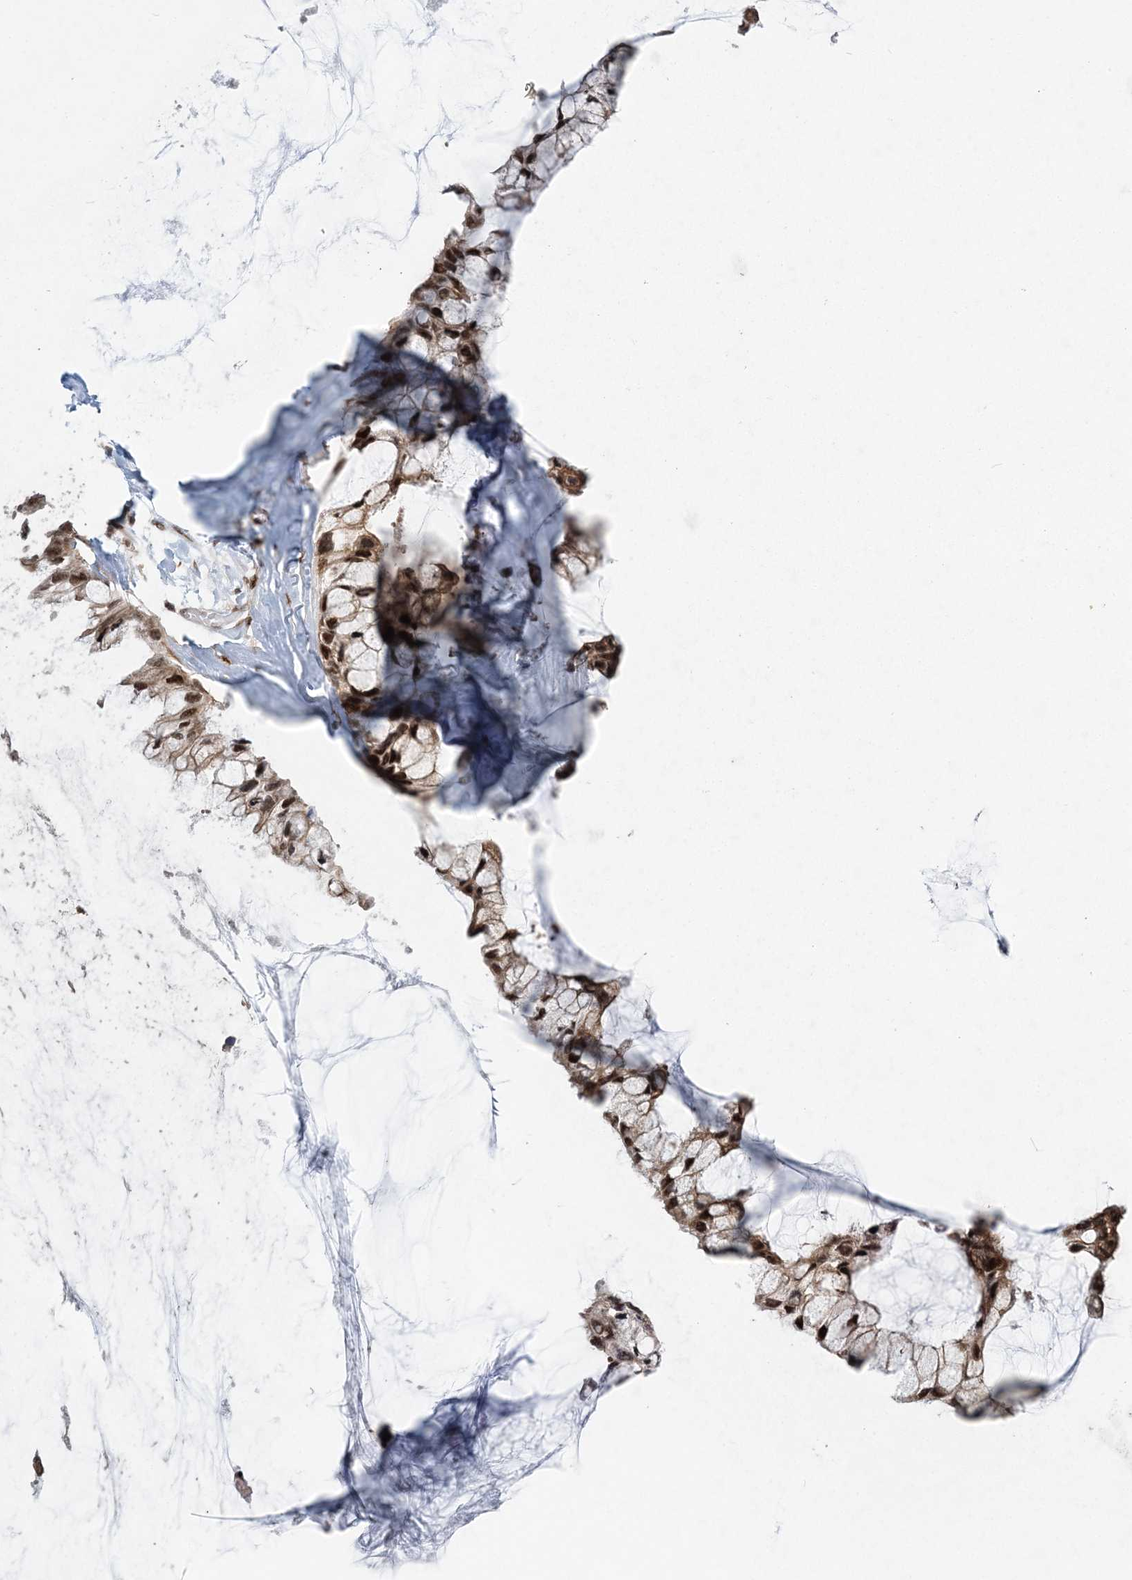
{"staining": {"intensity": "strong", "quantity": ">75%", "location": "cytoplasmic/membranous,nuclear"}, "tissue": "ovarian cancer", "cell_type": "Tumor cells", "image_type": "cancer", "snomed": [{"axis": "morphology", "description": "Cystadenocarcinoma, mucinous, NOS"}, {"axis": "topography", "description": "Ovary"}], "caption": "This histopathology image displays mucinous cystadenocarcinoma (ovarian) stained with immunohistochemistry (IHC) to label a protein in brown. The cytoplasmic/membranous and nuclear of tumor cells show strong positivity for the protein. Nuclei are counter-stained blue.", "gene": "CWC22", "patient": {"sex": "female", "age": 39}}